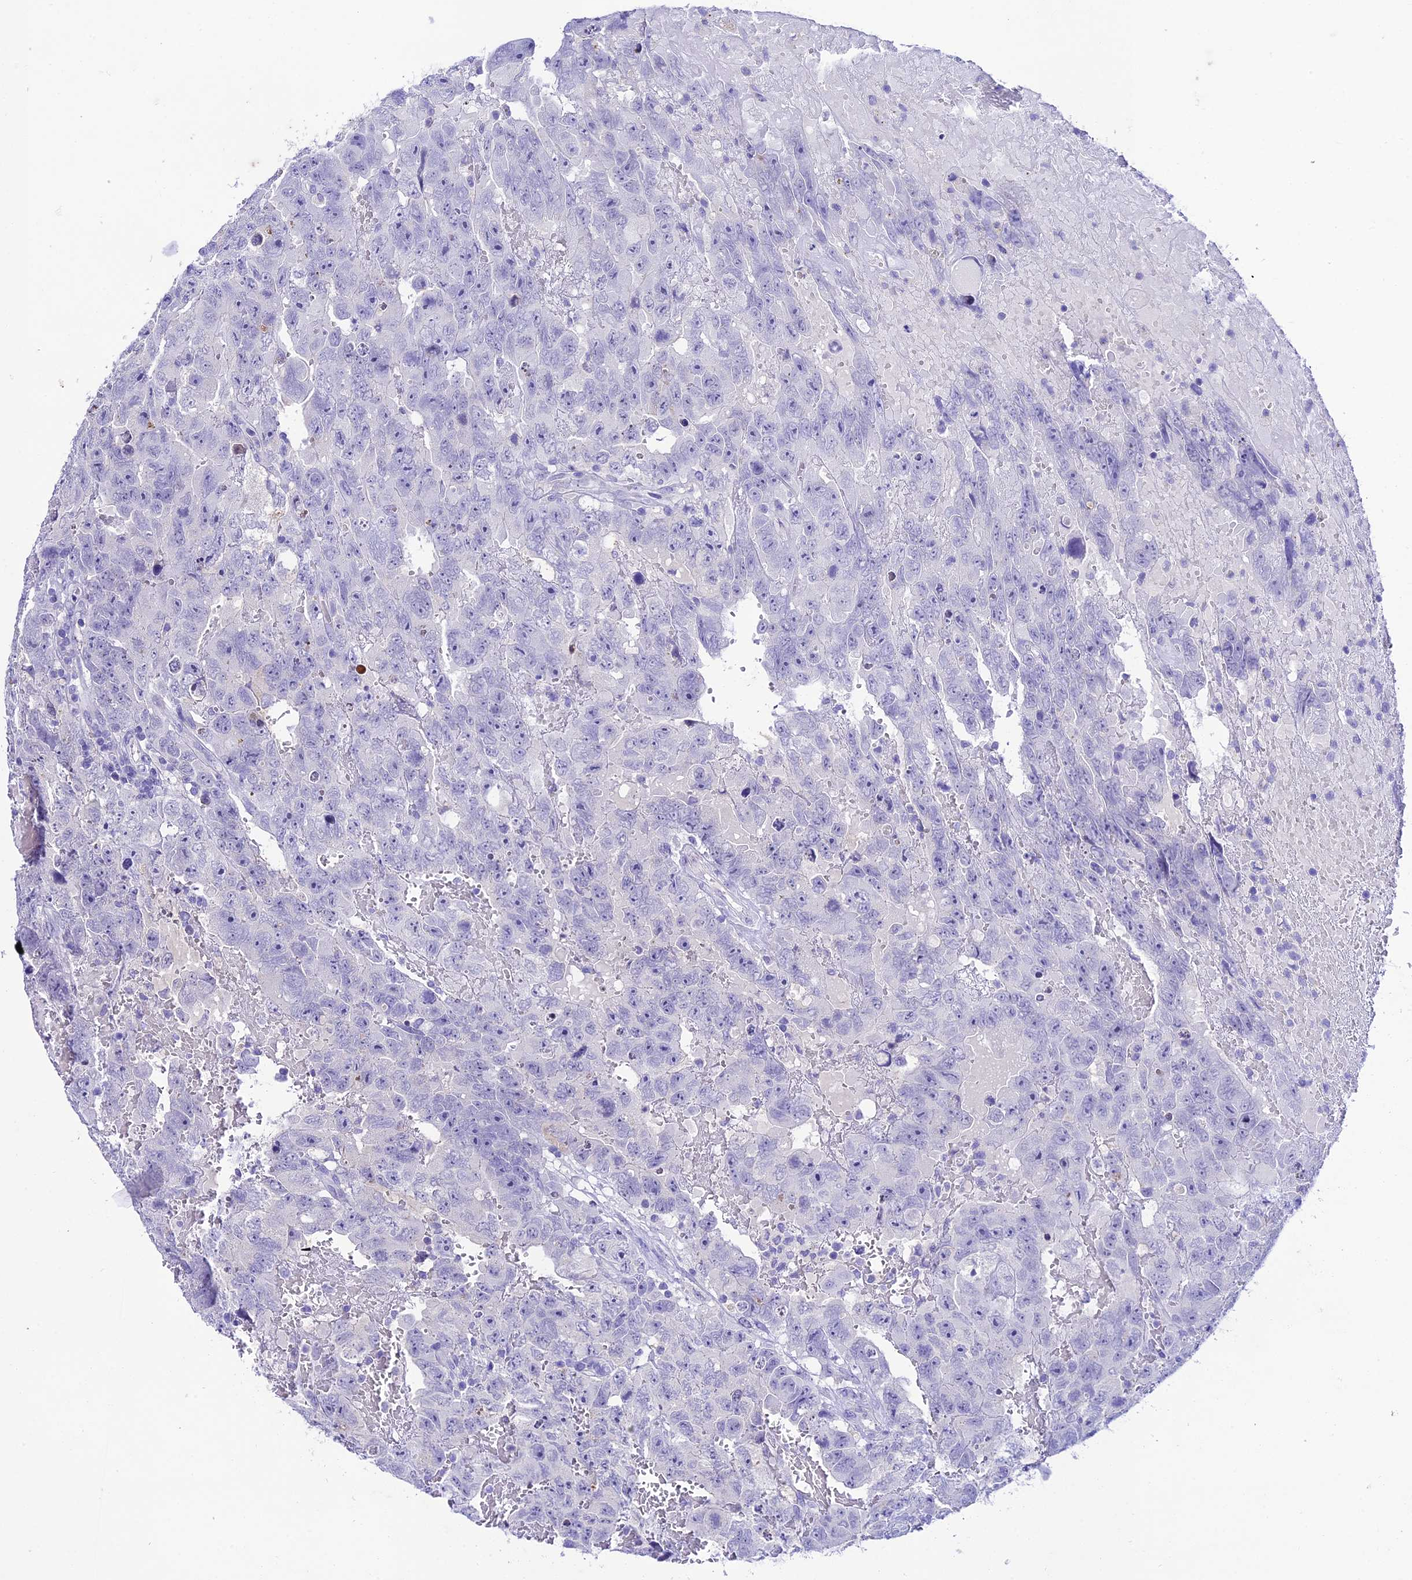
{"staining": {"intensity": "negative", "quantity": "none", "location": "none"}, "tissue": "testis cancer", "cell_type": "Tumor cells", "image_type": "cancer", "snomed": [{"axis": "morphology", "description": "Carcinoma, Embryonal, NOS"}, {"axis": "topography", "description": "Testis"}], "caption": "This is an immunohistochemistry photomicrograph of human testis embryonal carcinoma. There is no expression in tumor cells.", "gene": "NLRP6", "patient": {"sex": "male", "age": 45}}